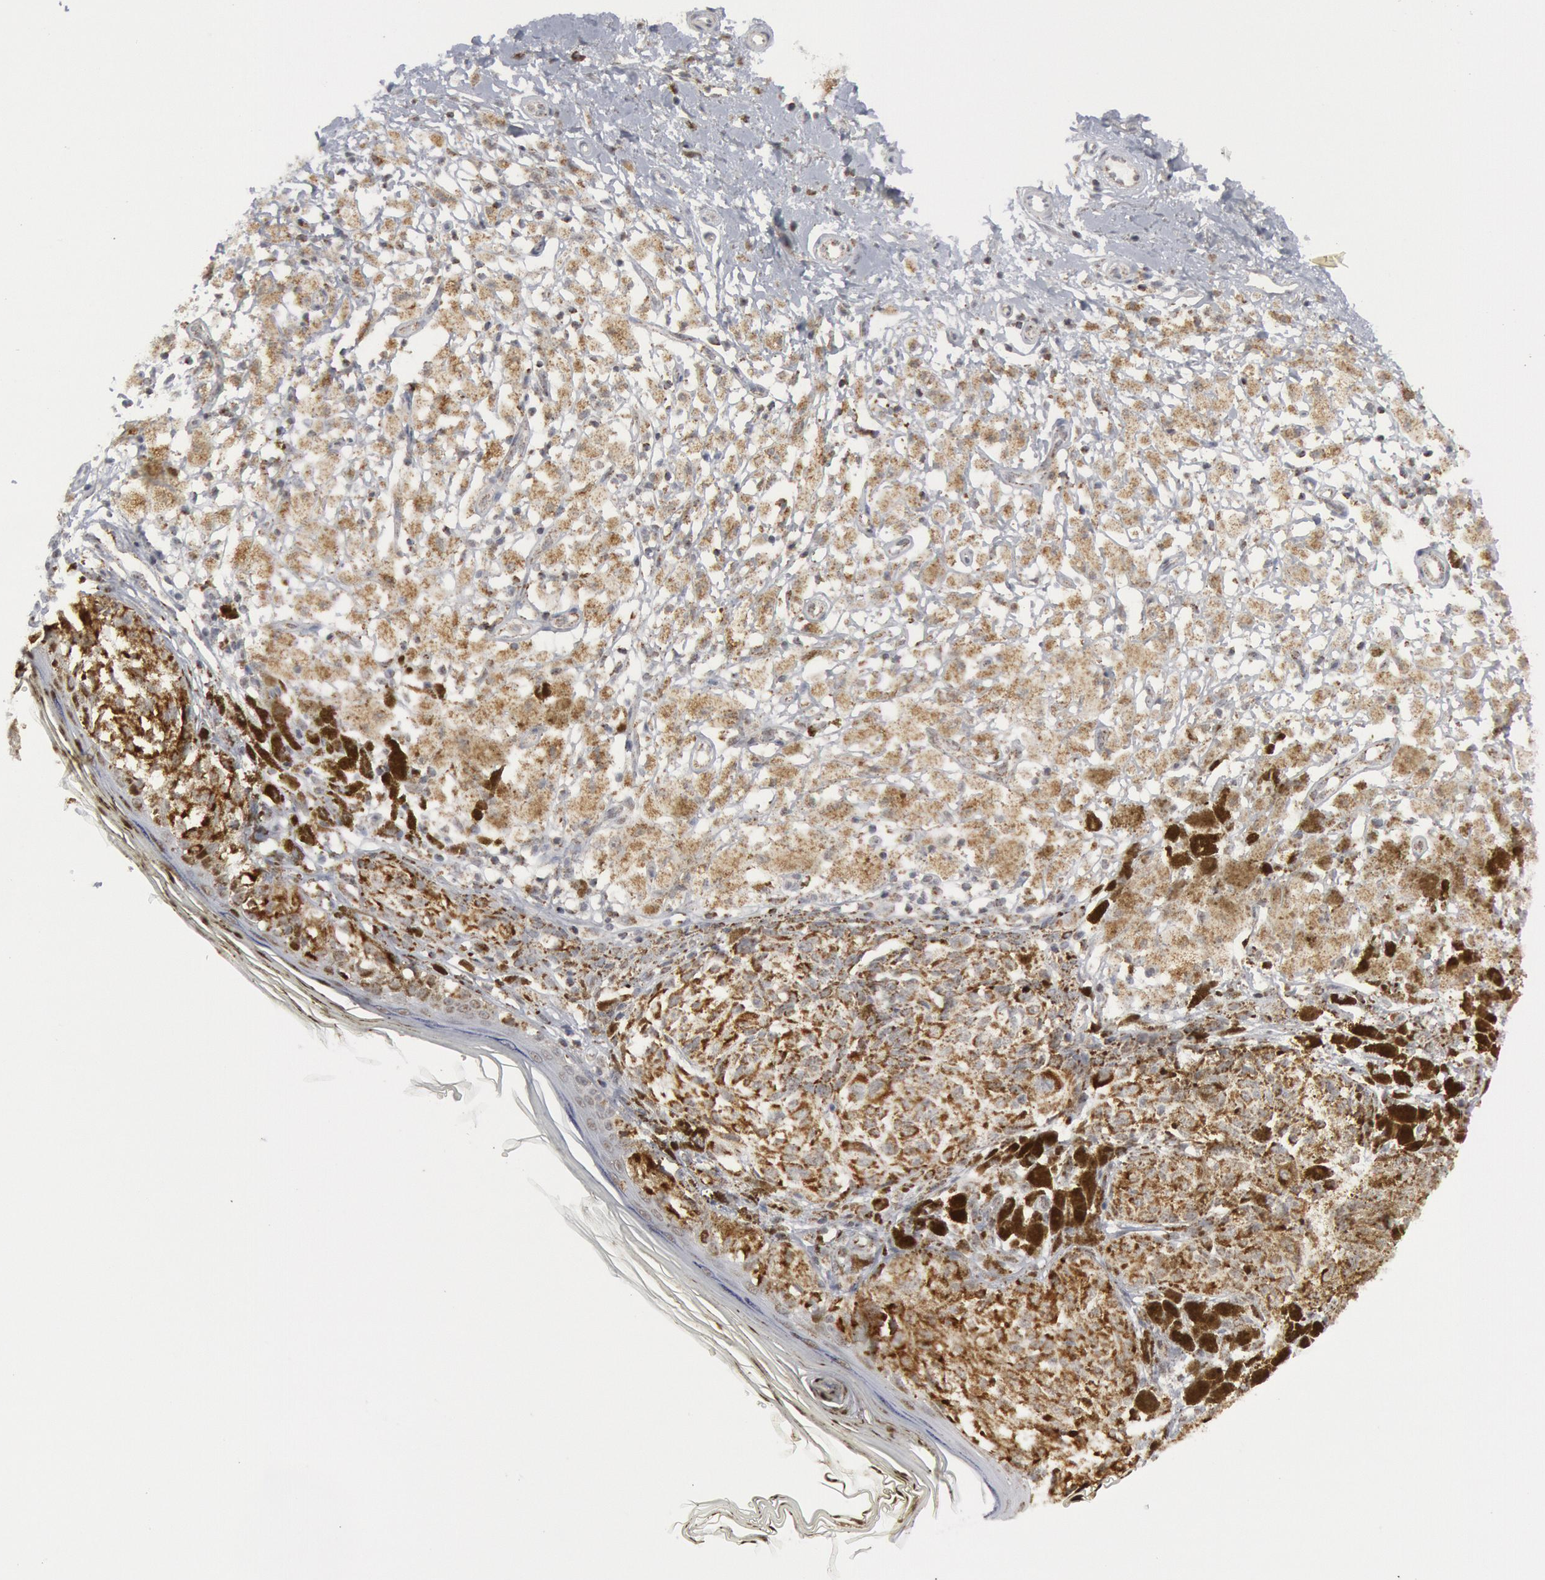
{"staining": {"intensity": "moderate", "quantity": ">75%", "location": "cytoplasmic/membranous"}, "tissue": "melanoma", "cell_type": "Tumor cells", "image_type": "cancer", "snomed": [{"axis": "morphology", "description": "Malignant melanoma, NOS"}, {"axis": "topography", "description": "Skin"}], "caption": "Immunohistochemistry (IHC) histopathology image of melanoma stained for a protein (brown), which displays medium levels of moderate cytoplasmic/membranous positivity in approximately >75% of tumor cells.", "gene": "CASP9", "patient": {"sex": "male", "age": 88}}